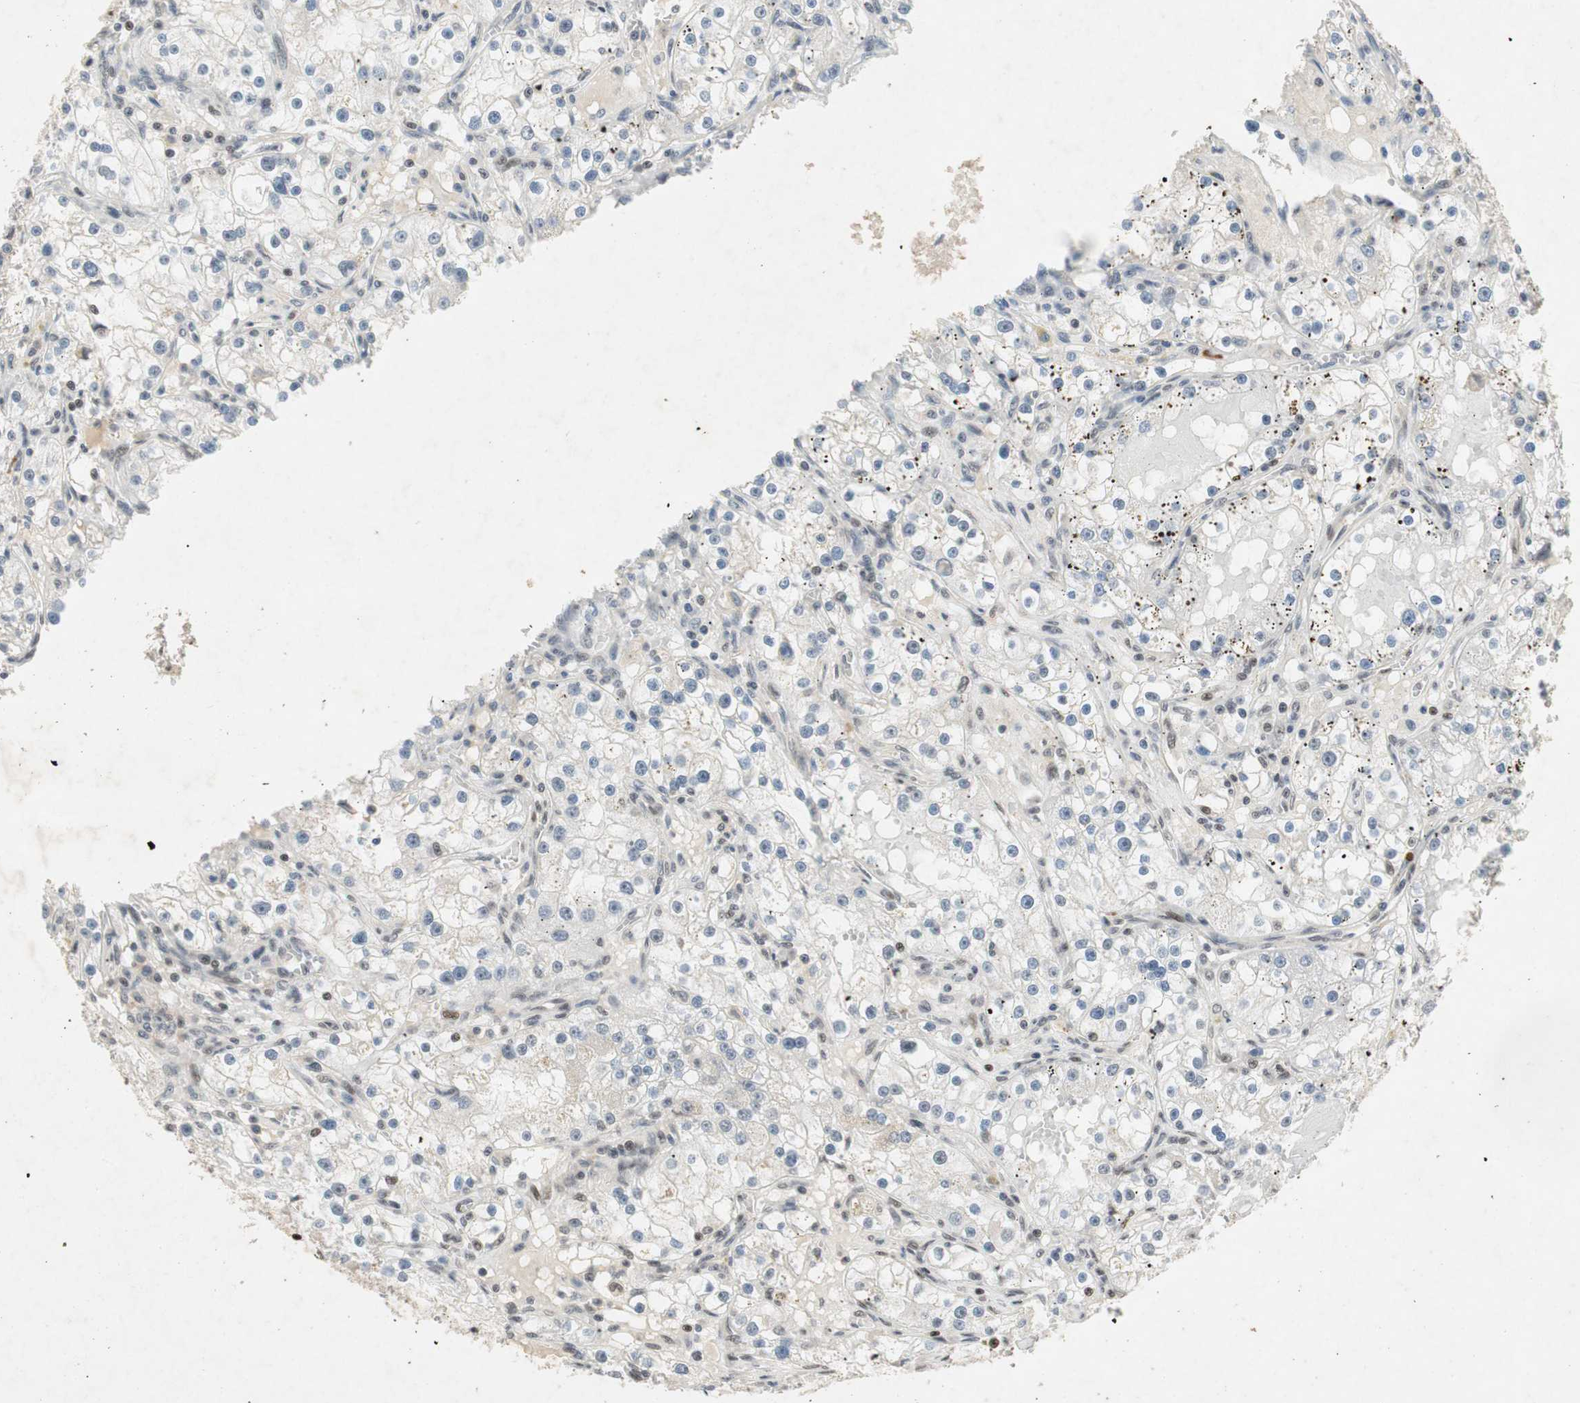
{"staining": {"intensity": "negative", "quantity": "none", "location": "none"}, "tissue": "renal cancer", "cell_type": "Tumor cells", "image_type": "cancer", "snomed": [{"axis": "morphology", "description": "Adenocarcinoma, NOS"}, {"axis": "topography", "description": "Kidney"}], "caption": "Tumor cells are negative for protein expression in human renal cancer (adenocarcinoma). Nuclei are stained in blue.", "gene": "NCBP3", "patient": {"sex": "male", "age": 56}}